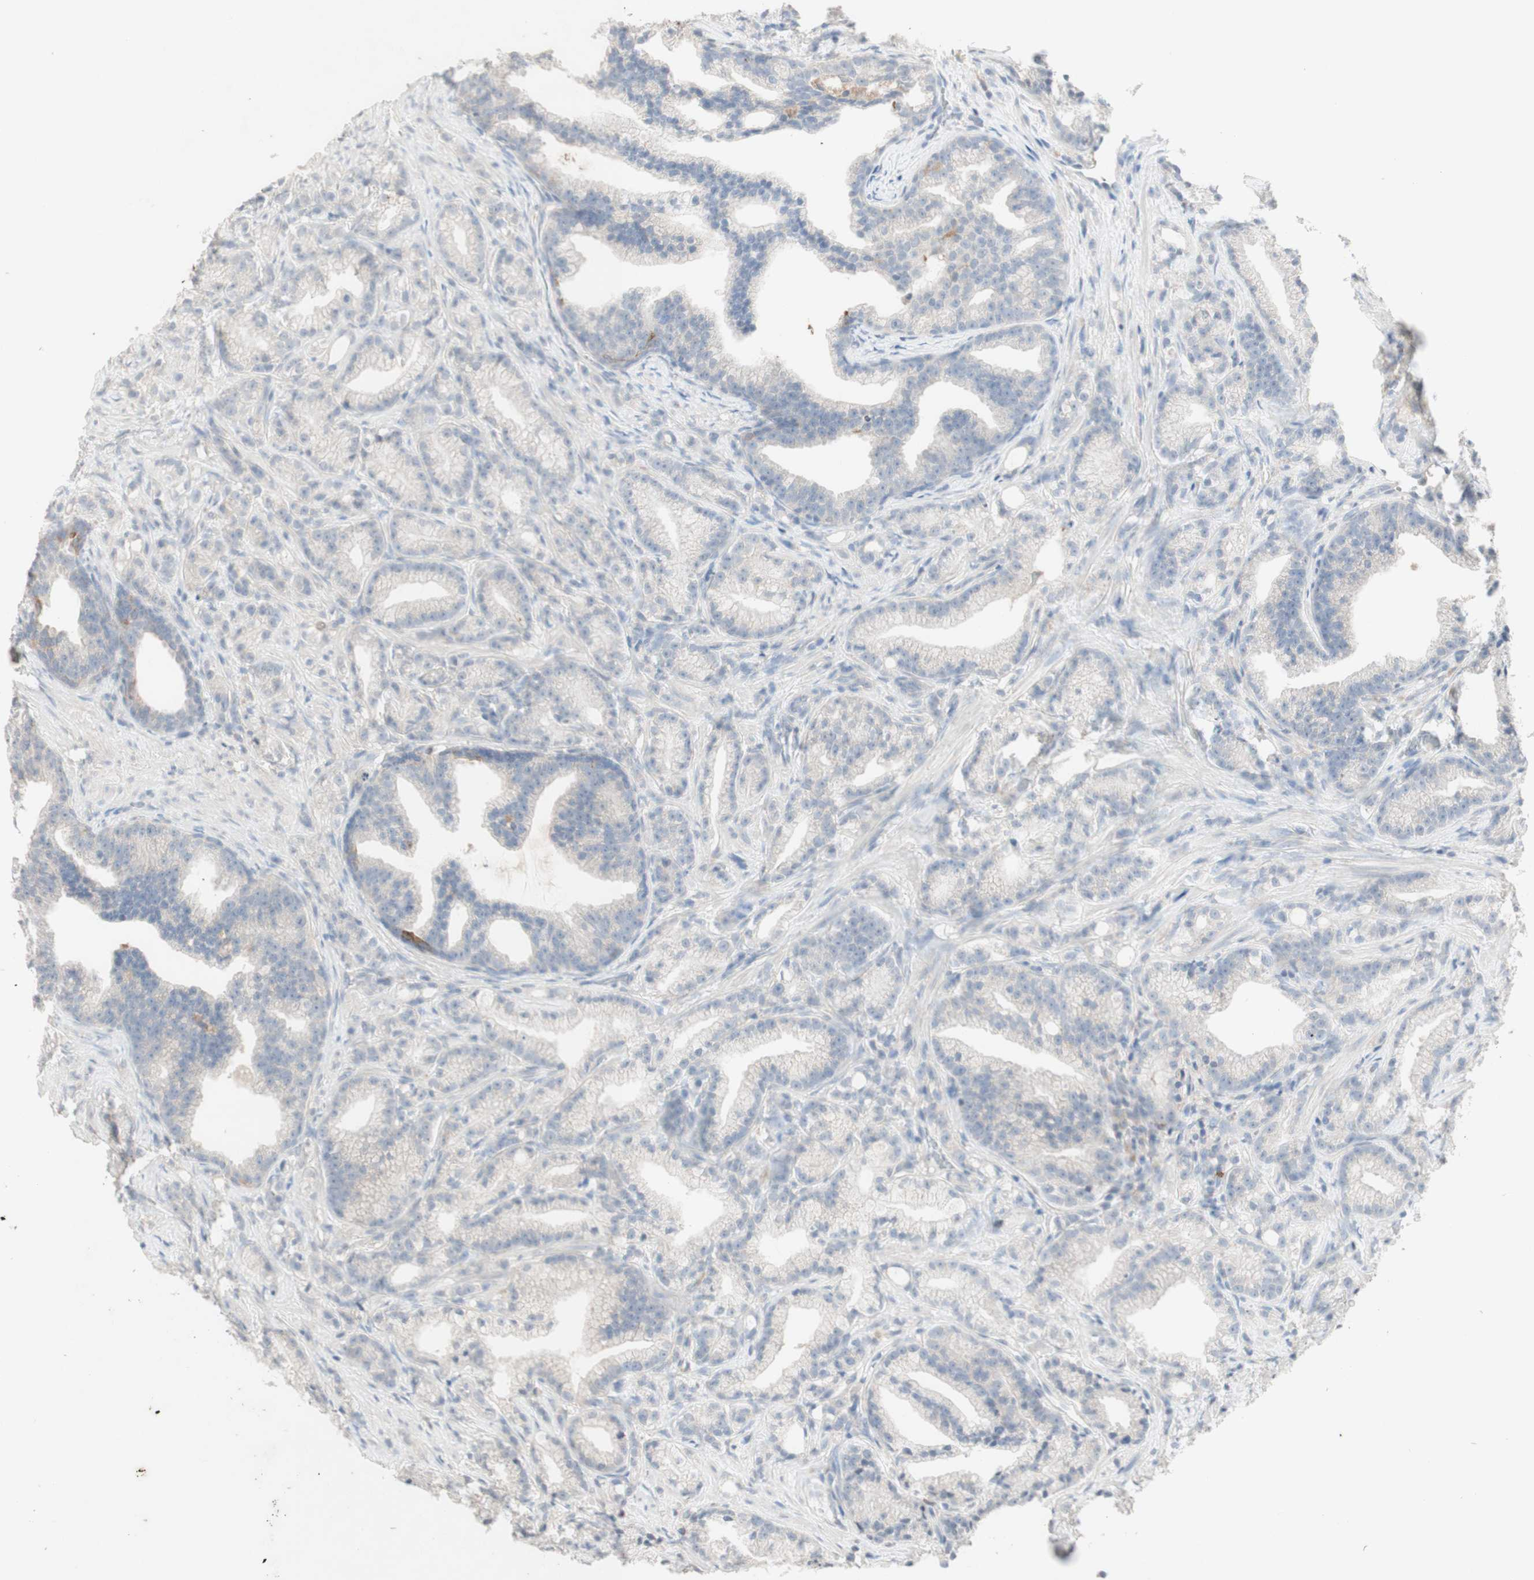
{"staining": {"intensity": "negative", "quantity": "none", "location": "none"}, "tissue": "prostate cancer", "cell_type": "Tumor cells", "image_type": "cancer", "snomed": [{"axis": "morphology", "description": "Adenocarcinoma, Low grade"}, {"axis": "topography", "description": "Prostate"}], "caption": "A photomicrograph of human prostate cancer is negative for staining in tumor cells. Nuclei are stained in blue.", "gene": "ATP6V1B1", "patient": {"sex": "male", "age": 89}}